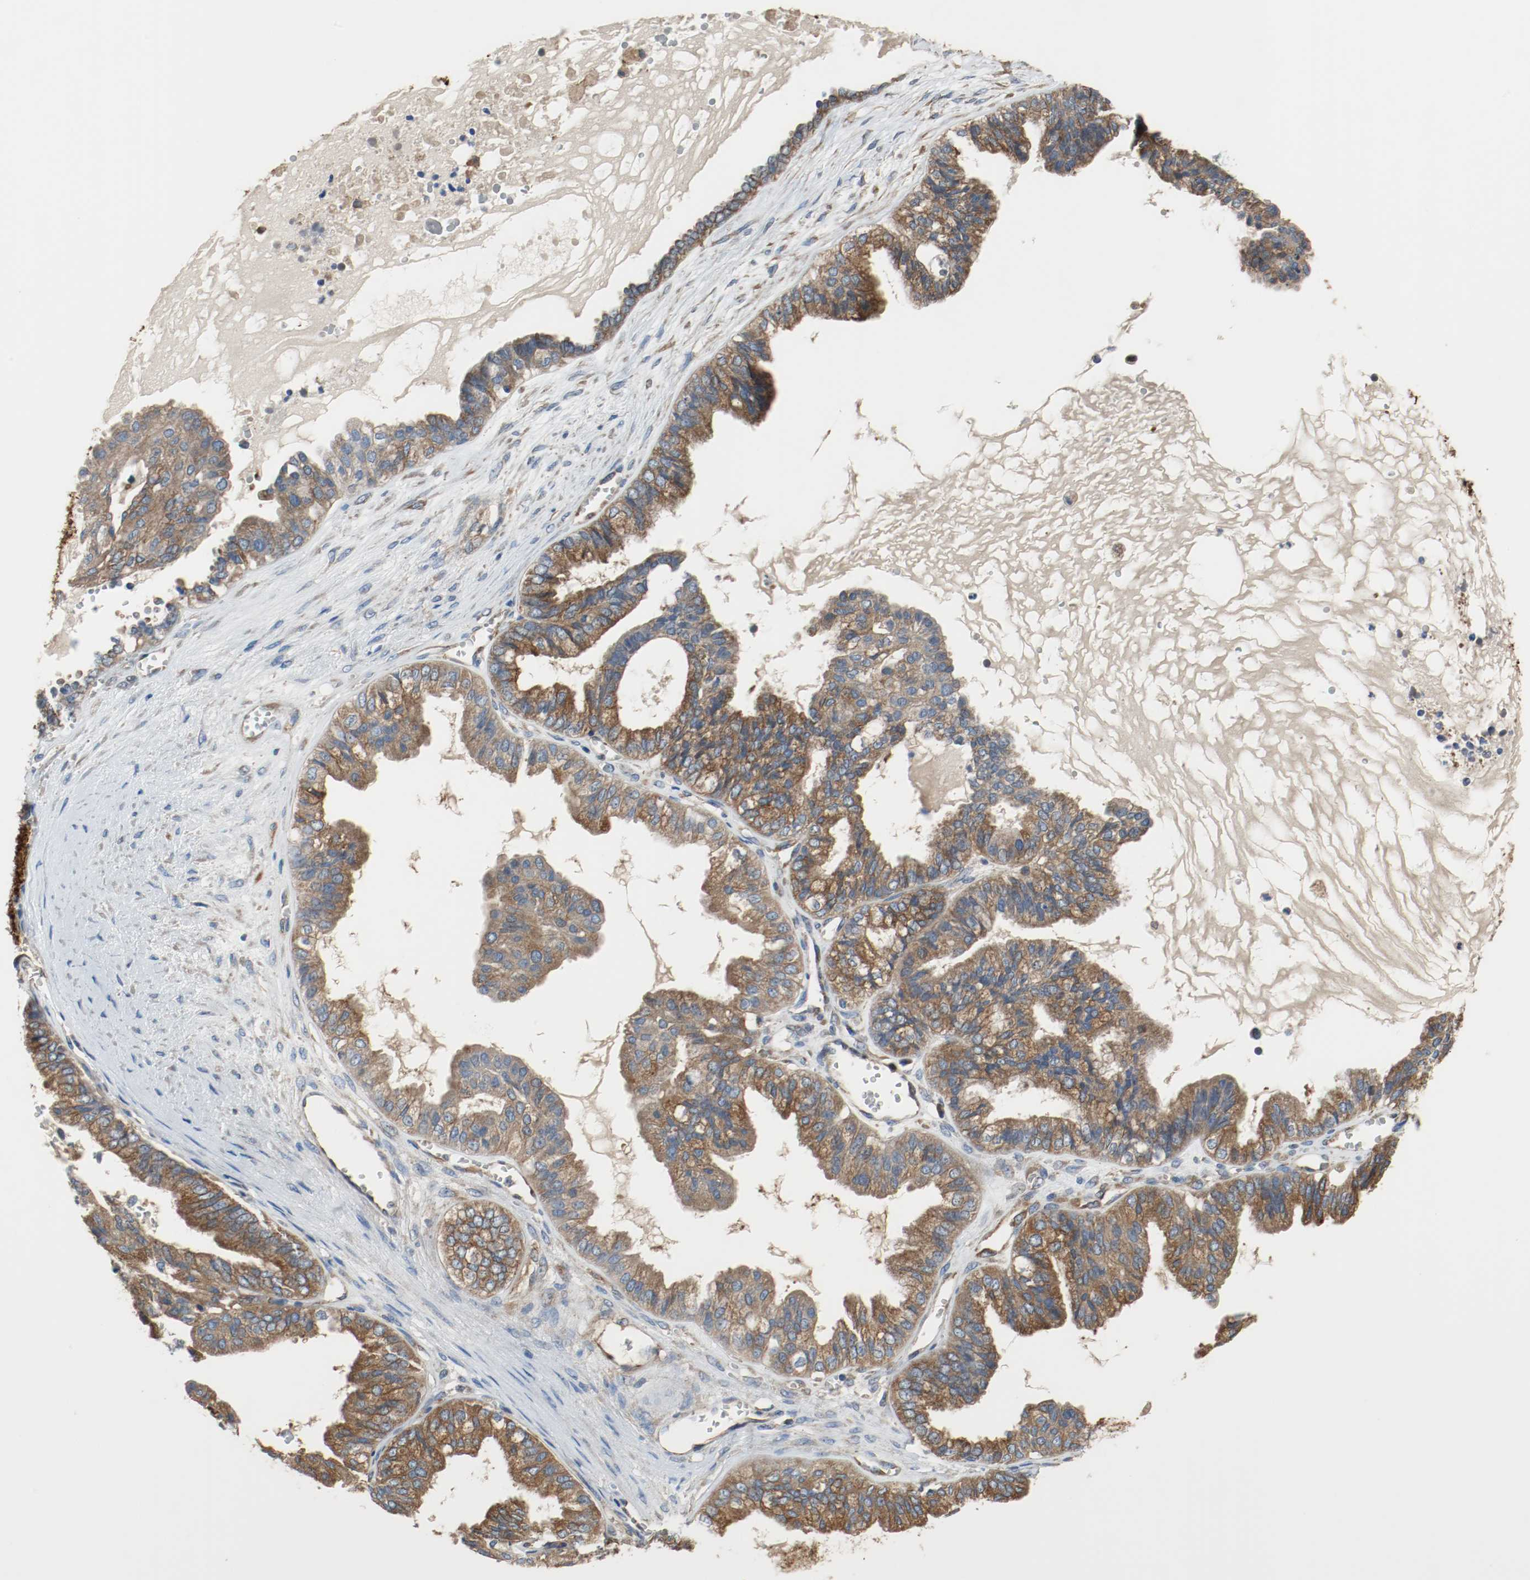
{"staining": {"intensity": "moderate", "quantity": ">75%", "location": "cytoplasmic/membranous"}, "tissue": "ovarian cancer", "cell_type": "Tumor cells", "image_type": "cancer", "snomed": [{"axis": "morphology", "description": "Carcinoma, NOS"}, {"axis": "morphology", "description": "Carcinoma, endometroid"}, {"axis": "topography", "description": "Ovary"}], "caption": "Immunohistochemistry (IHC) (DAB (3,3'-diaminobenzidine)) staining of ovarian endometroid carcinoma demonstrates moderate cytoplasmic/membranous protein staining in about >75% of tumor cells. (Brightfield microscopy of DAB IHC at high magnification).", "gene": "TUBA3D", "patient": {"sex": "female", "age": 50}}